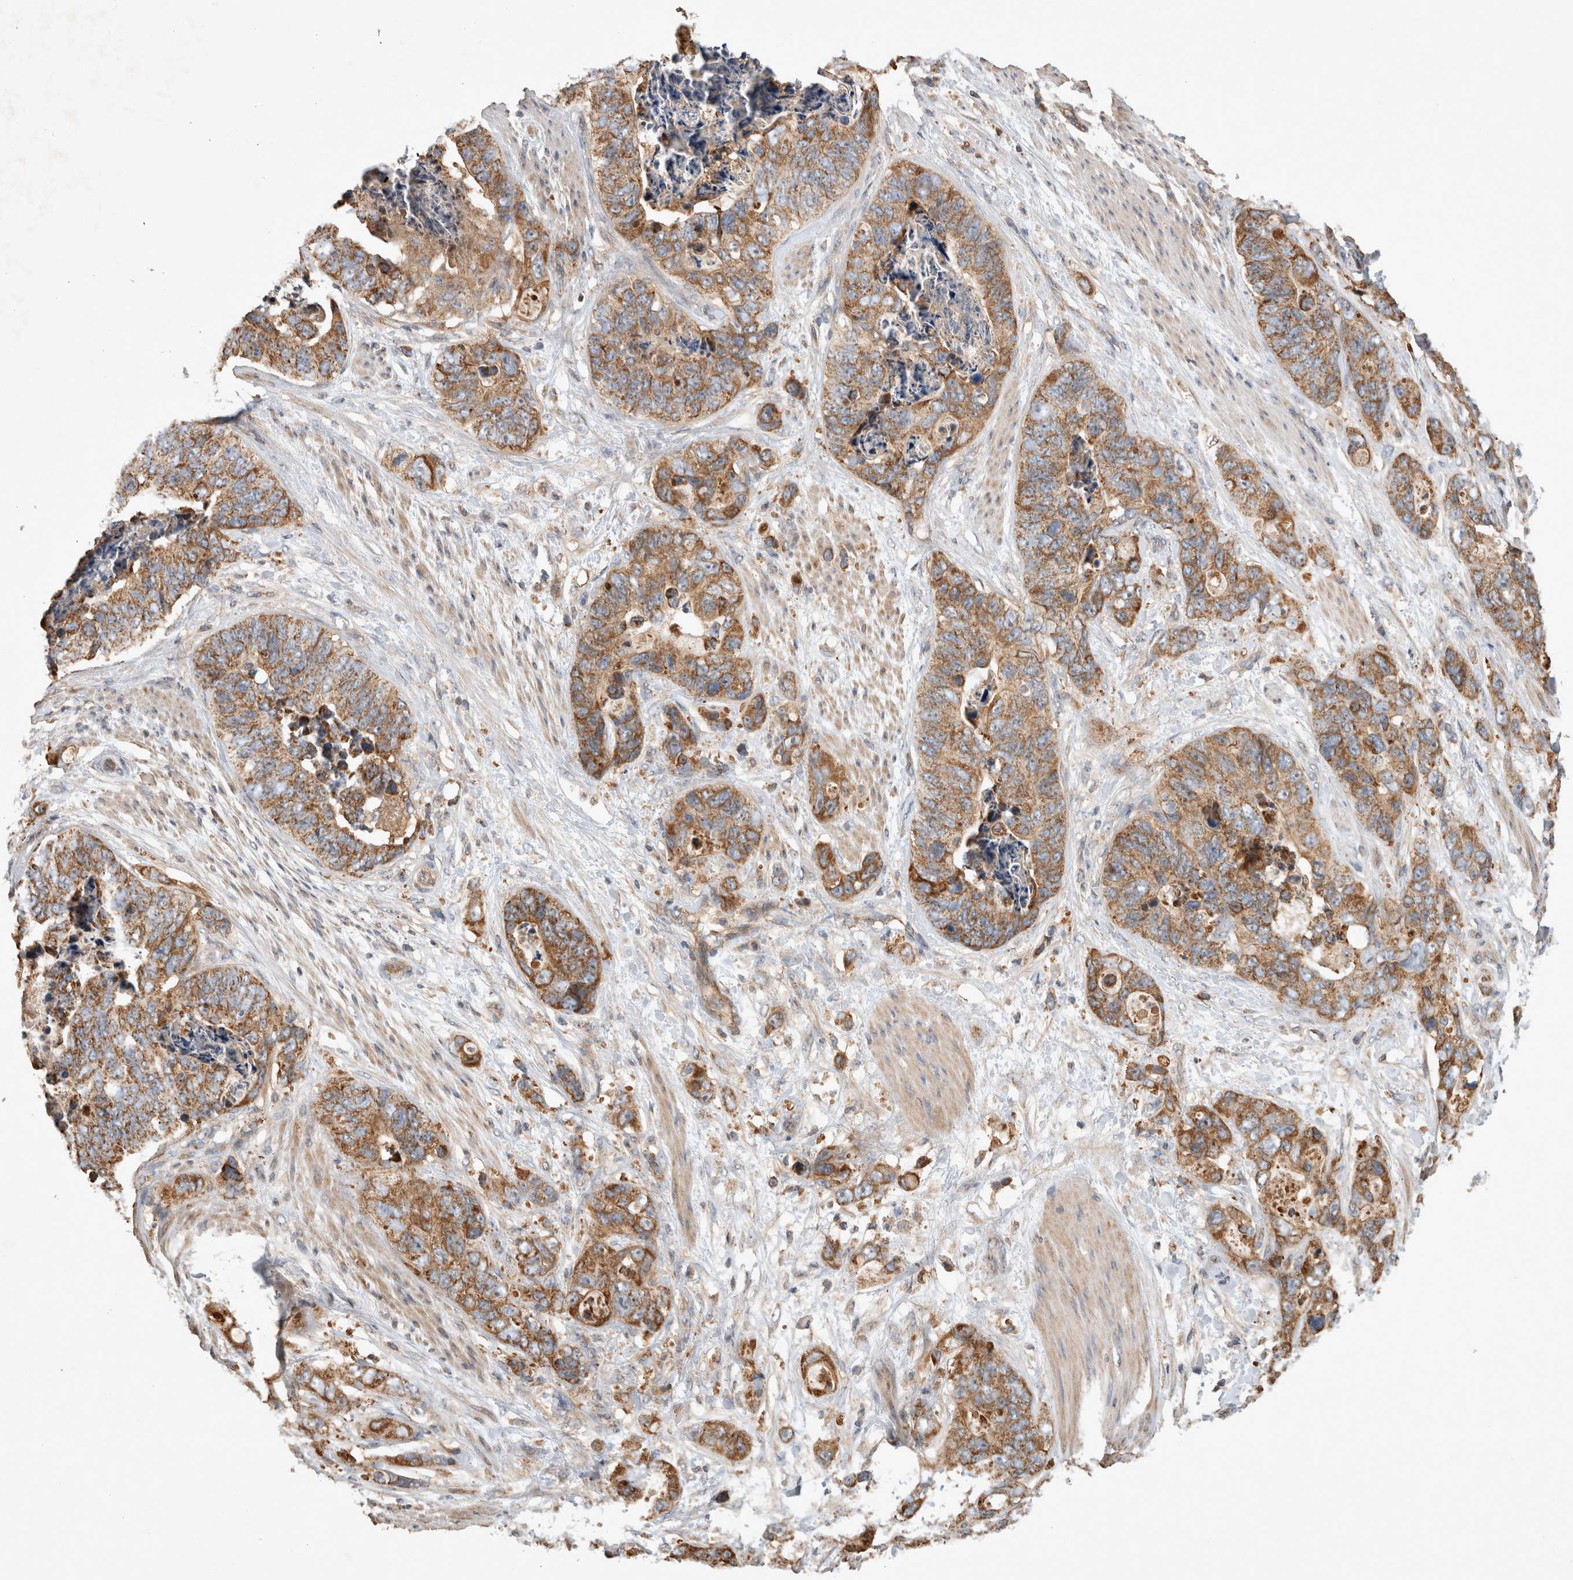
{"staining": {"intensity": "moderate", "quantity": ">75%", "location": "cytoplasmic/membranous"}, "tissue": "stomach cancer", "cell_type": "Tumor cells", "image_type": "cancer", "snomed": [{"axis": "morphology", "description": "Normal tissue, NOS"}, {"axis": "morphology", "description": "Adenocarcinoma, NOS"}, {"axis": "topography", "description": "Stomach"}], "caption": "IHC image of neoplastic tissue: stomach cancer (adenocarcinoma) stained using immunohistochemistry (IHC) exhibits medium levels of moderate protein expression localized specifically in the cytoplasmic/membranous of tumor cells, appearing as a cytoplasmic/membranous brown color.", "gene": "SERAC1", "patient": {"sex": "female", "age": 89}}